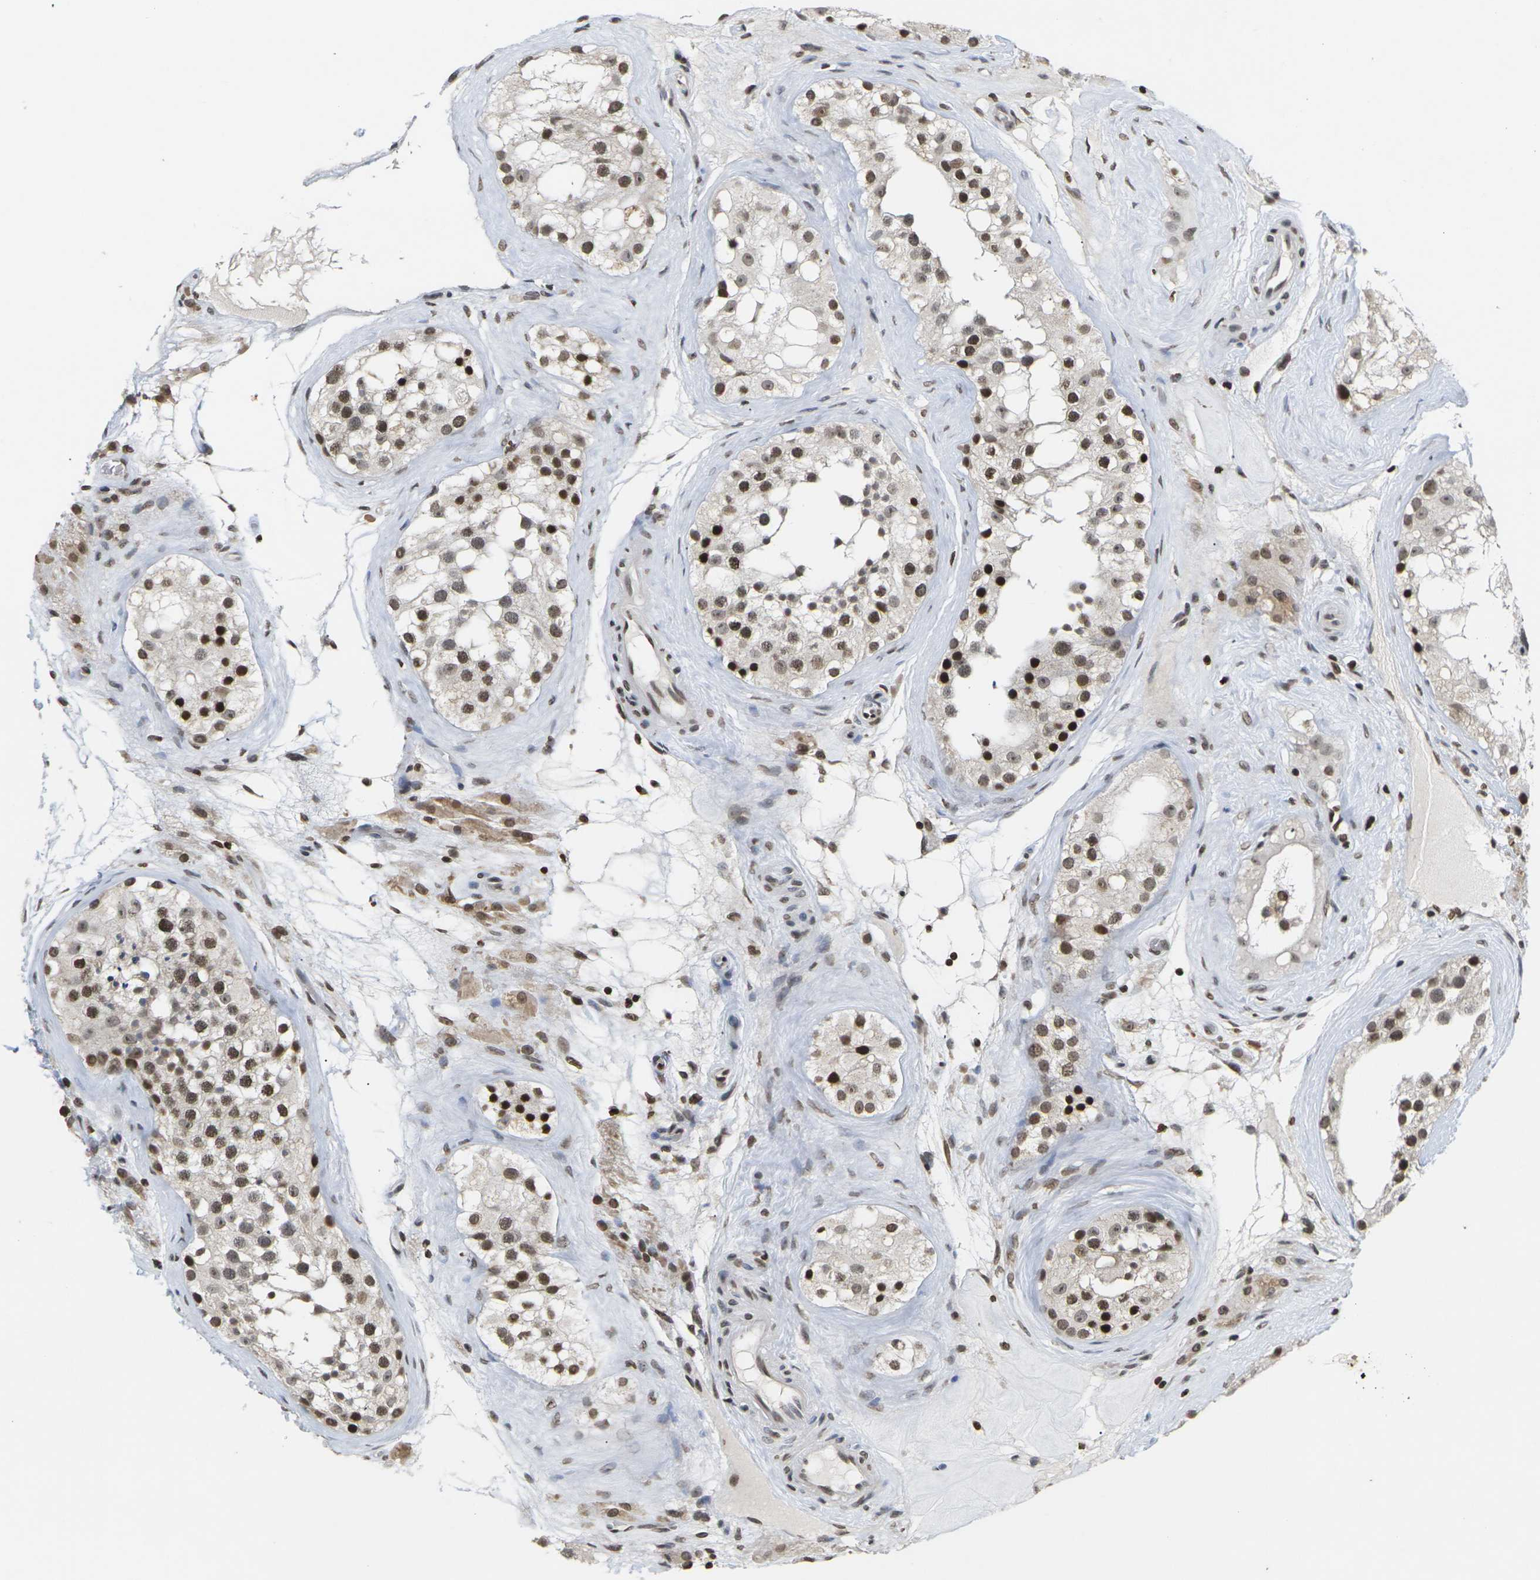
{"staining": {"intensity": "strong", "quantity": ">75%", "location": "nuclear"}, "tissue": "testis", "cell_type": "Cells in seminiferous ducts", "image_type": "normal", "snomed": [{"axis": "morphology", "description": "Normal tissue, NOS"}, {"axis": "morphology", "description": "Seminoma, NOS"}, {"axis": "topography", "description": "Testis"}], "caption": "This micrograph exhibits IHC staining of normal human testis, with high strong nuclear positivity in approximately >75% of cells in seminiferous ducts.", "gene": "ETV5", "patient": {"sex": "male", "age": 71}}